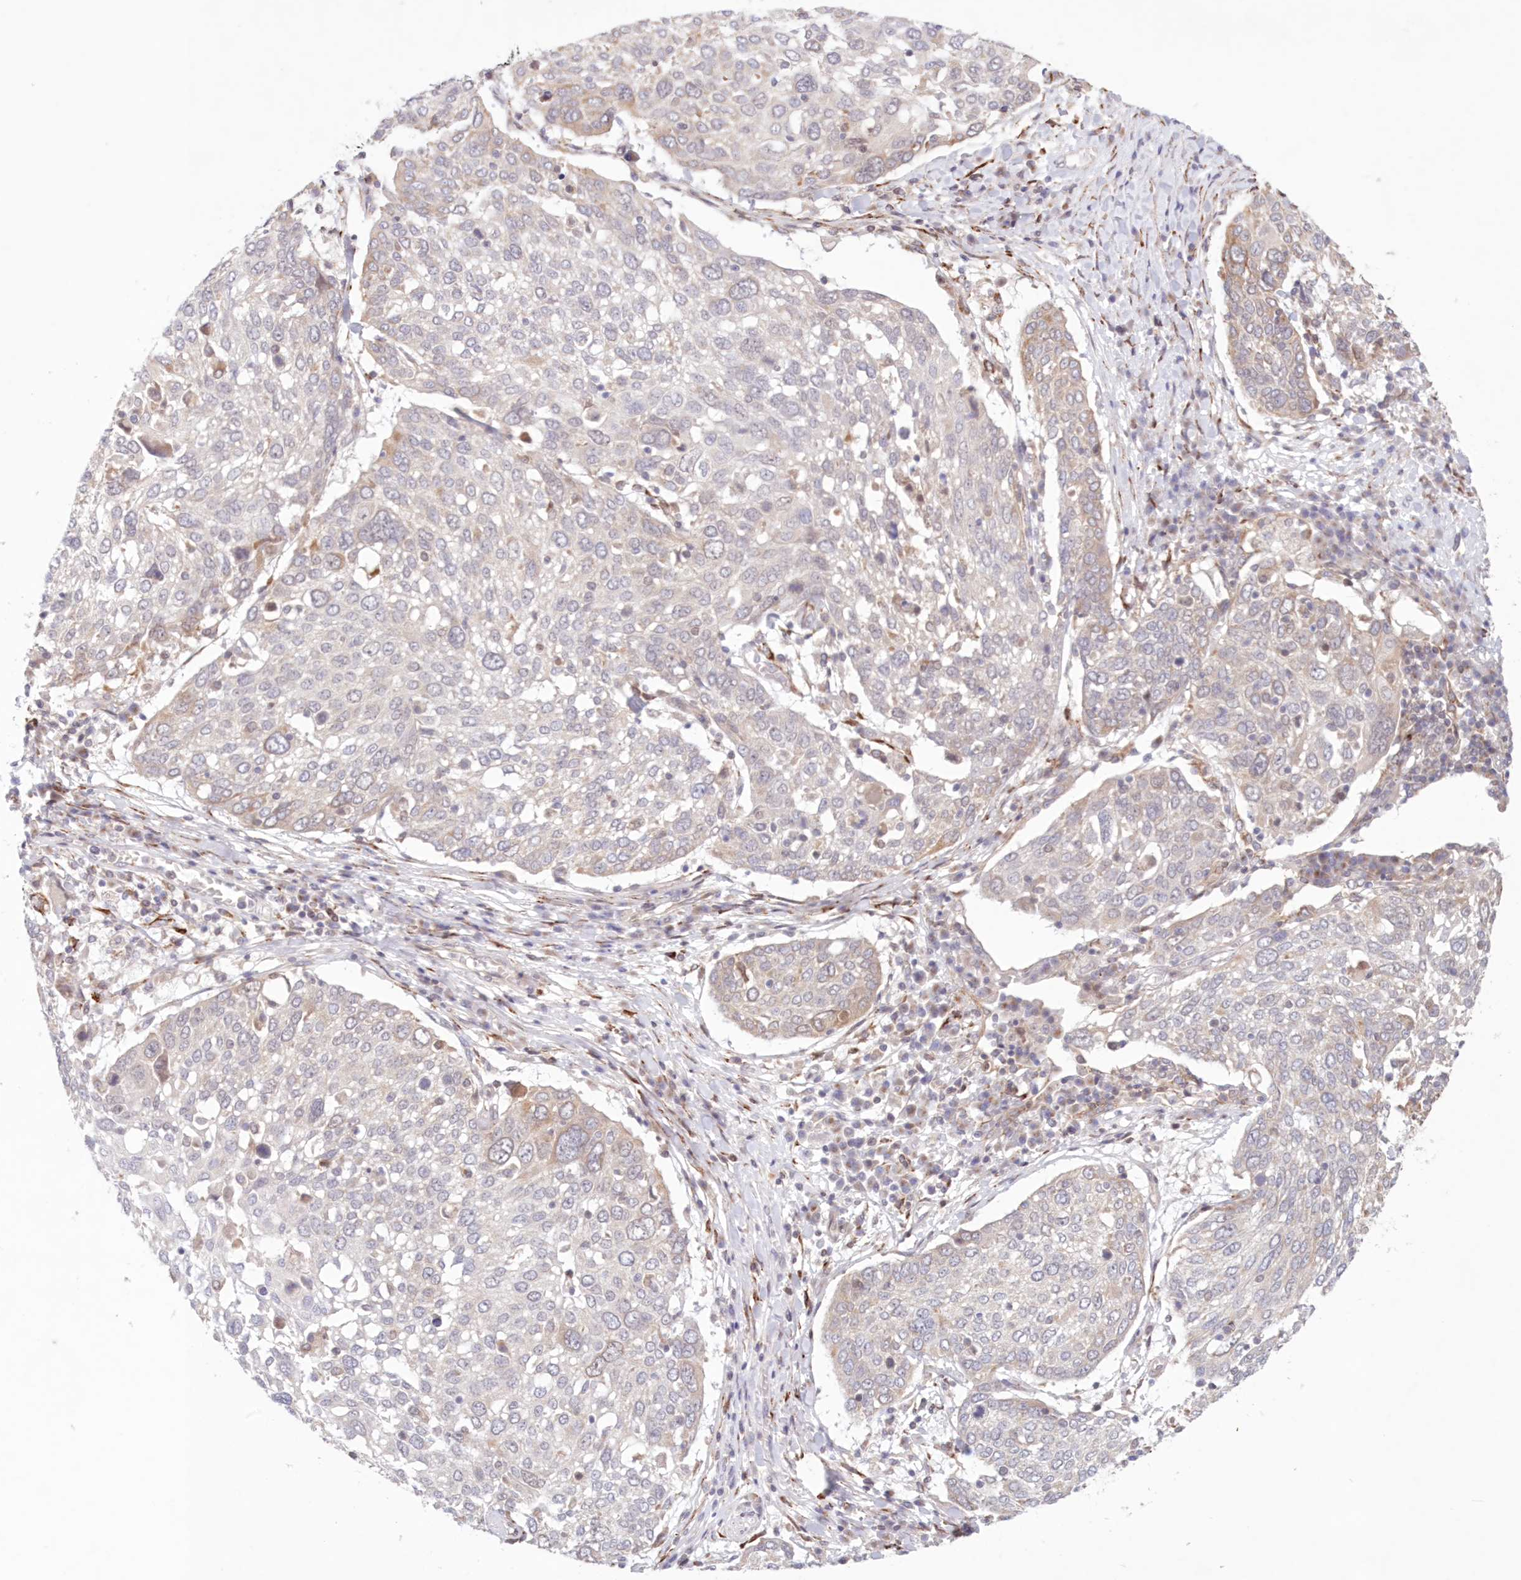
{"staining": {"intensity": "weak", "quantity": "<25%", "location": "cytoplasmic/membranous"}, "tissue": "lung cancer", "cell_type": "Tumor cells", "image_type": "cancer", "snomed": [{"axis": "morphology", "description": "Squamous cell carcinoma, NOS"}, {"axis": "topography", "description": "Lung"}], "caption": "The photomicrograph demonstrates no staining of tumor cells in lung cancer (squamous cell carcinoma).", "gene": "PCYOX1L", "patient": {"sex": "male", "age": 65}}